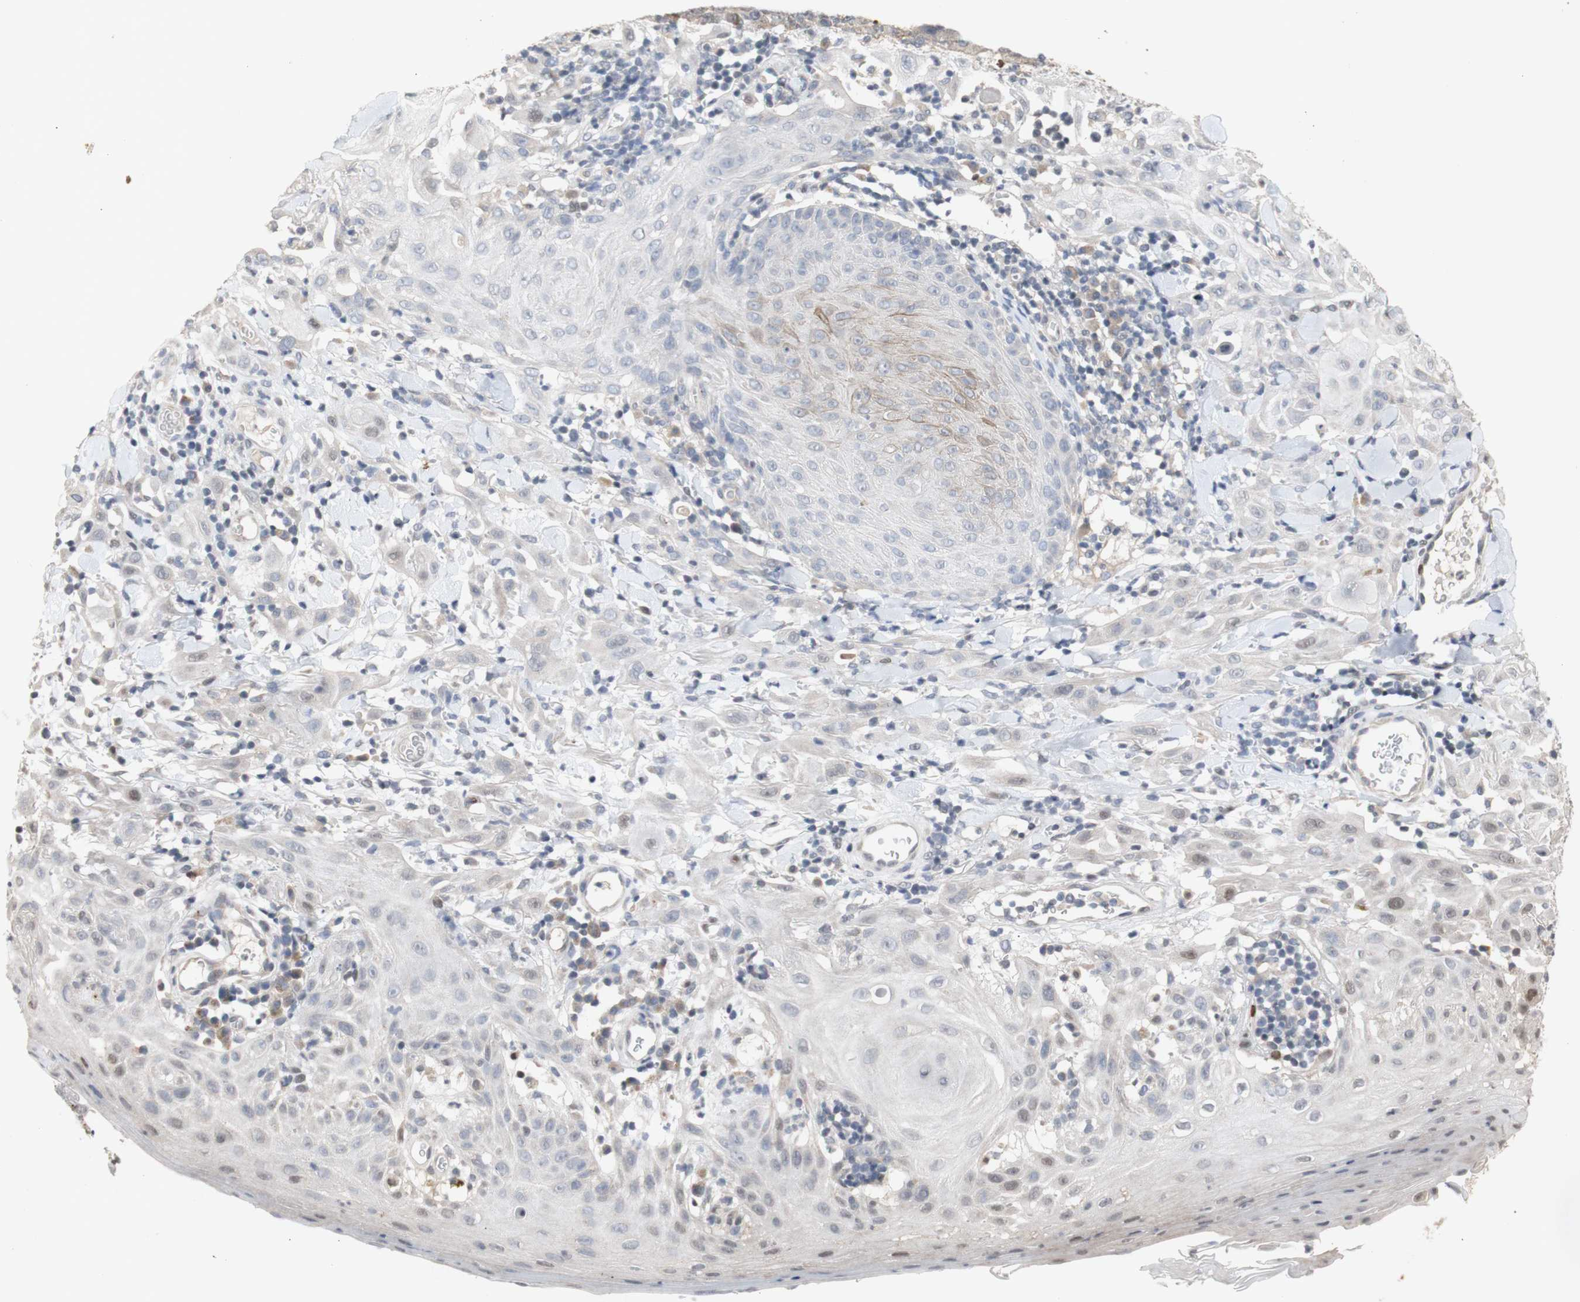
{"staining": {"intensity": "negative", "quantity": "none", "location": "none"}, "tissue": "skin cancer", "cell_type": "Tumor cells", "image_type": "cancer", "snomed": [{"axis": "morphology", "description": "Squamous cell carcinoma, NOS"}, {"axis": "topography", "description": "Skin"}], "caption": "Micrograph shows no significant protein positivity in tumor cells of squamous cell carcinoma (skin).", "gene": "FOSB", "patient": {"sex": "male", "age": 24}}